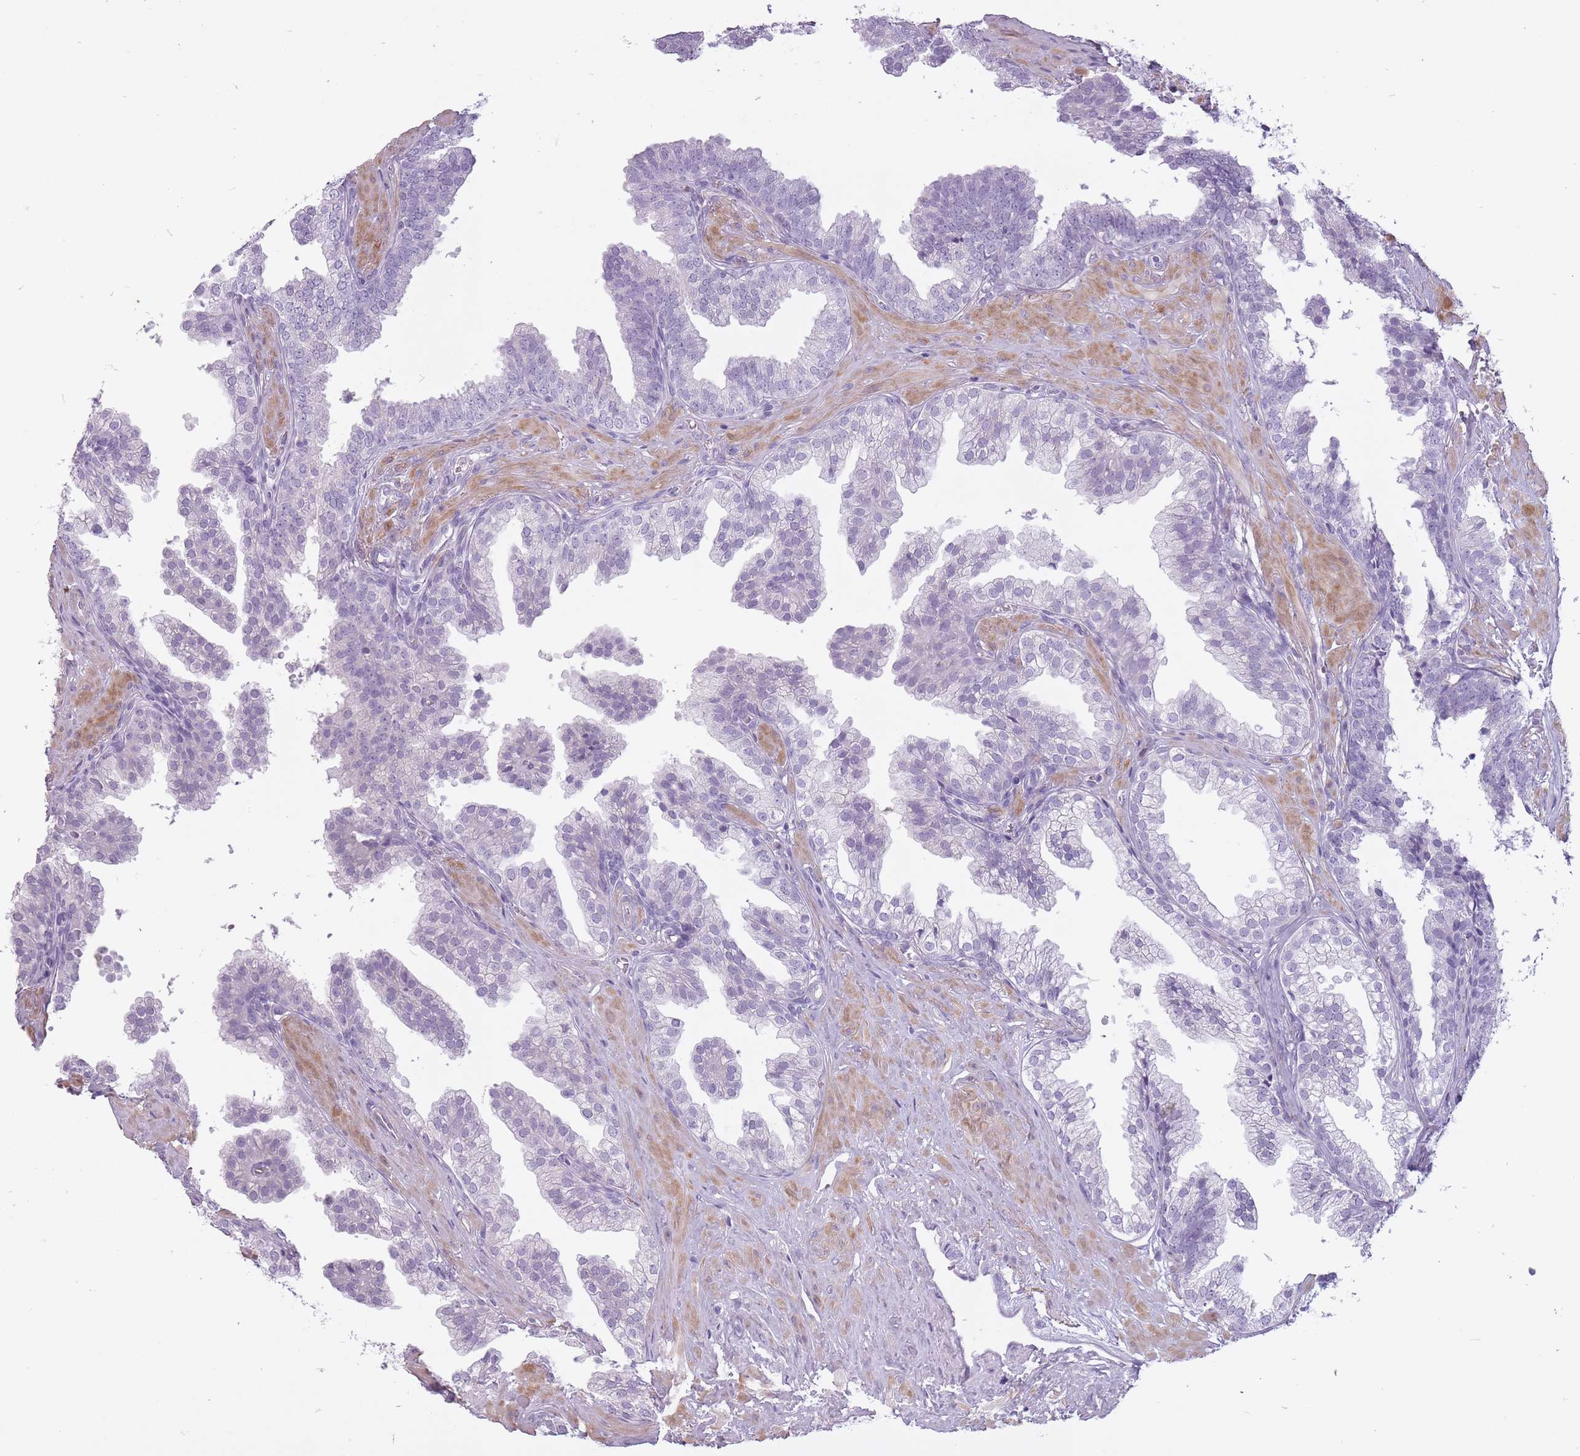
{"staining": {"intensity": "negative", "quantity": "none", "location": "none"}, "tissue": "prostate", "cell_type": "Glandular cells", "image_type": "normal", "snomed": [{"axis": "morphology", "description": "Normal tissue, NOS"}, {"axis": "topography", "description": "Prostate"}, {"axis": "topography", "description": "Peripheral nerve tissue"}], "caption": "Immunohistochemistry (IHC) image of benign prostate: human prostate stained with DAB exhibits no significant protein staining in glandular cells.", "gene": "RFX4", "patient": {"sex": "male", "age": 55}}